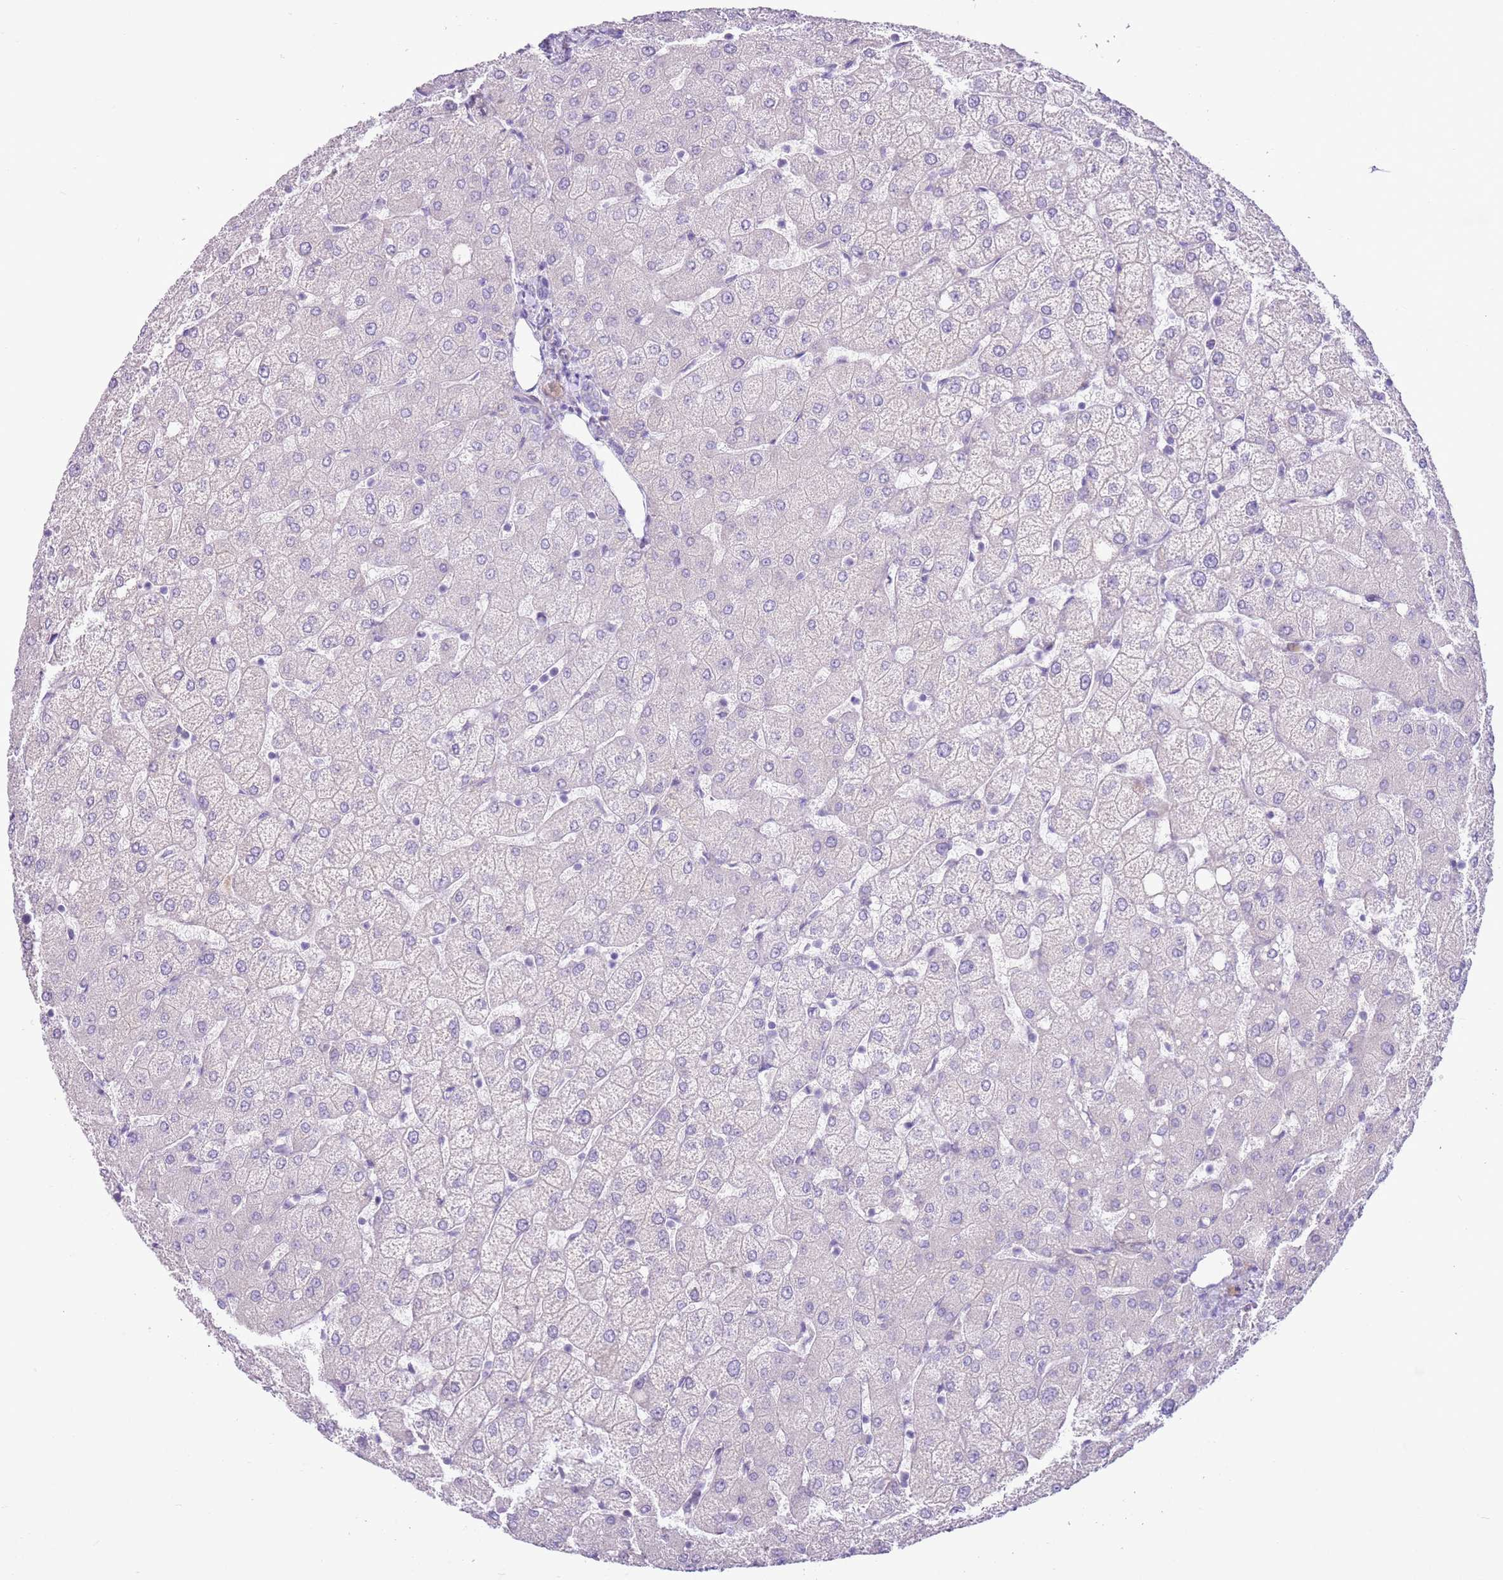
{"staining": {"intensity": "negative", "quantity": "none", "location": "none"}, "tissue": "liver", "cell_type": "Cholangiocytes", "image_type": "normal", "snomed": [{"axis": "morphology", "description": "Normal tissue, NOS"}, {"axis": "topography", "description": "Liver"}], "caption": "Immunohistochemical staining of benign human liver shows no significant staining in cholangiocytes. (Immunohistochemistry, brightfield microscopy, high magnification).", "gene": "ZNF239", "patient": {"sex": "female", "age": 54}}